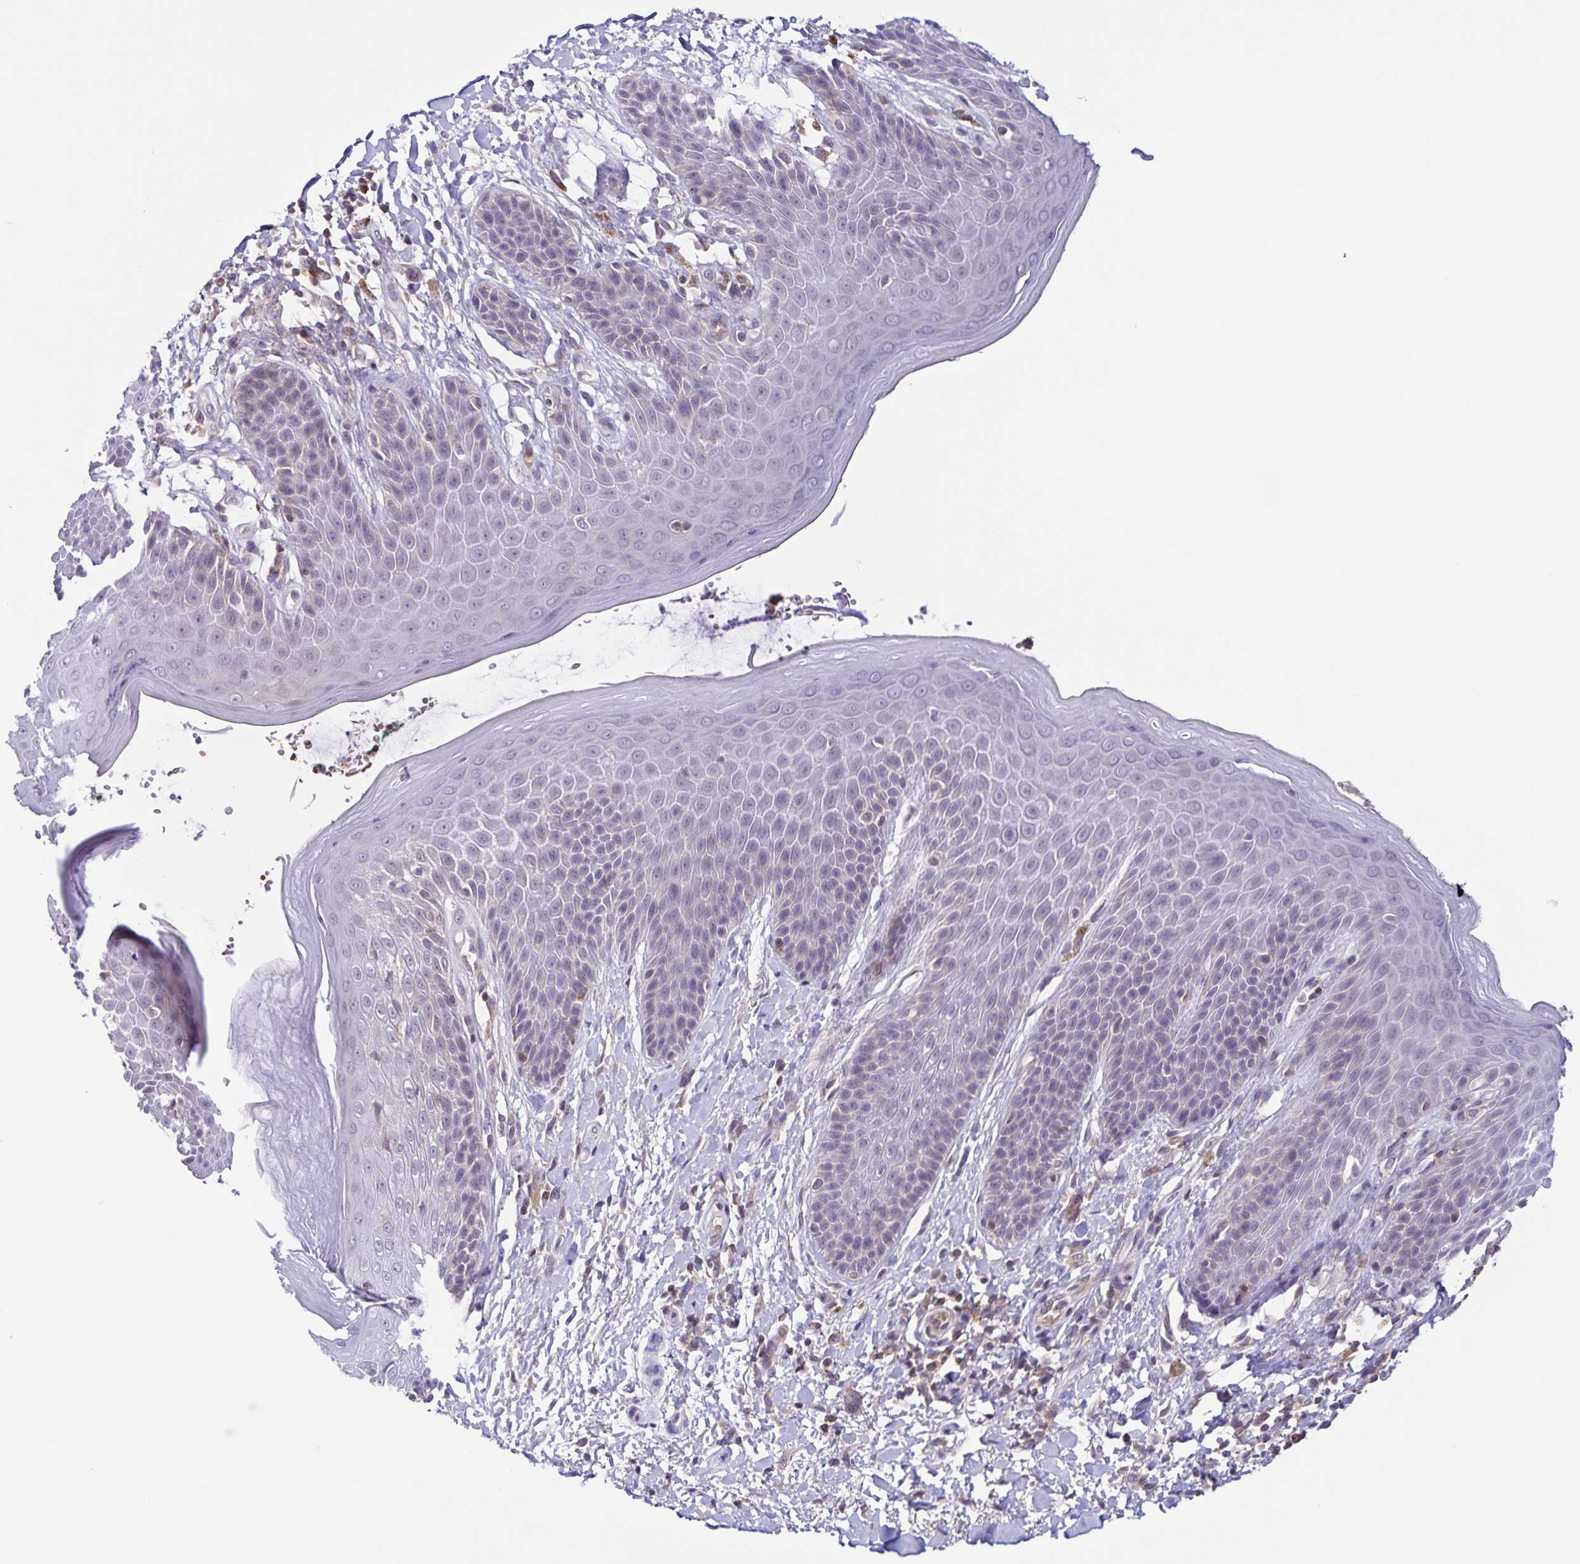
{"staining": {"intensity": "negative", "quantity": "none", "location": "none"}, "tissue": "skin", "cell_type": "Epidermal cells", "image_type": "normal", "snomed": [{"axis": "morphology", "description": "Normal tissue, NOS"}, {"axis": "topography", "description": "Anal"}, {"axis": "topography", "description": "Peripheral nerve tissue"}], "caption": "Immunohistochemistry histopathology image of normal skin: human skin stained with DAB (3,3'-diaminobenzidine) reveals no significant protein positivity in epidermal cells. The staining is performed using DAB brown chromogen with nuclei counter-stained in using hematoxylin.", "gene": "STPG4", "patient": {"sex": "male", "age": 51}}